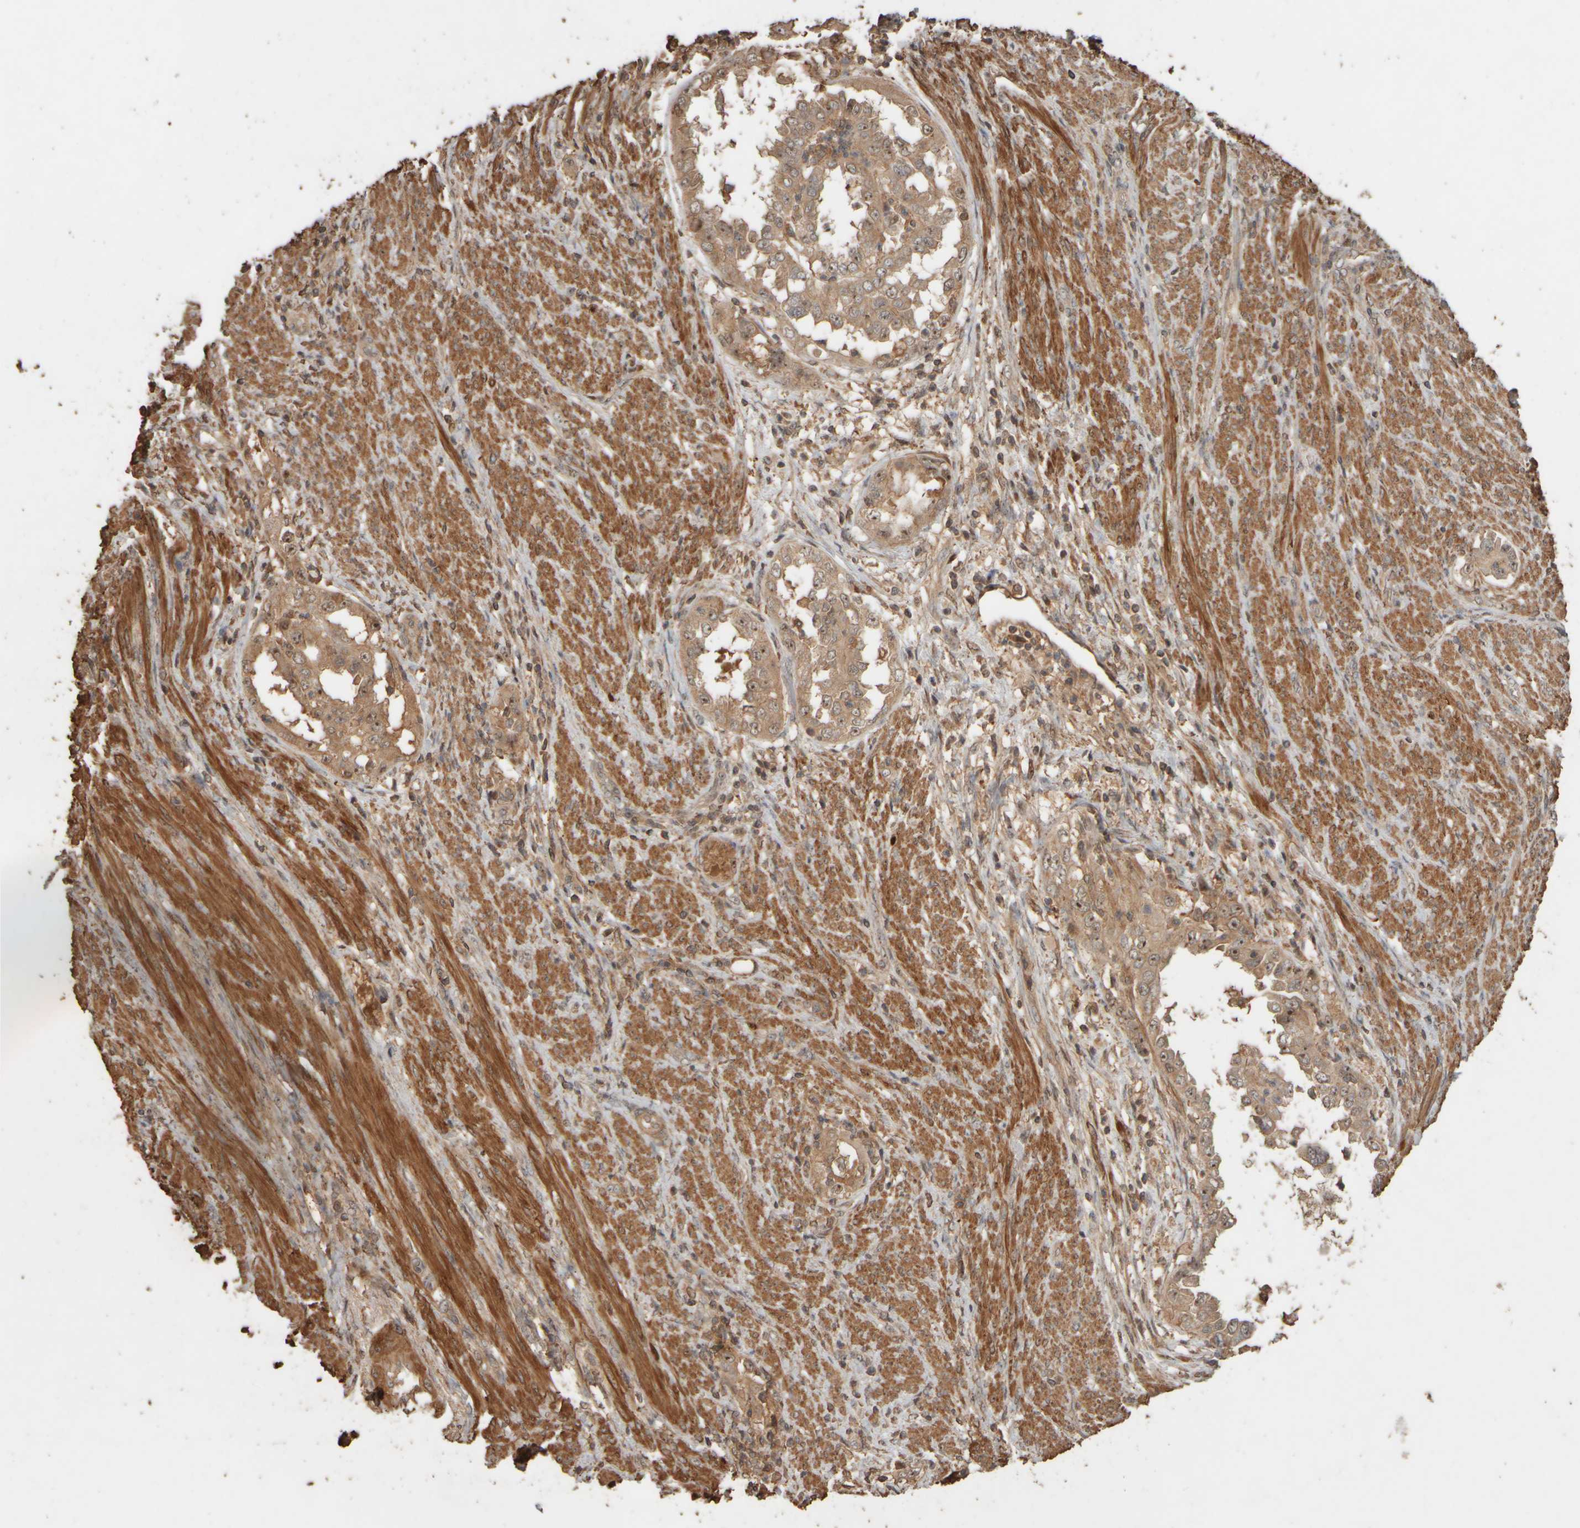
{"staining": {"intensity": "moderate", "quantity": ">75%", "location": "cytoplasmic/membranous,nuclear"}, "tissue": "endometrial cancer", "cell_type": "Tumor cells", "image_type": "cancer", "snomed": [{"axis": "morphology", "description": "Adenocarcinoma, NOS"}, {"axis": "topography", "description": "Endometrium"}], "caption": "Endometrial adenocarcinoma was stained to show a protein in brown. There is medium levels of moderate cytoplasmic/membranous and nuclear expression in approximately >75% of tumor cells.", "gene": "SPHK1", "patient": {"sex": "female", "age": 85}}